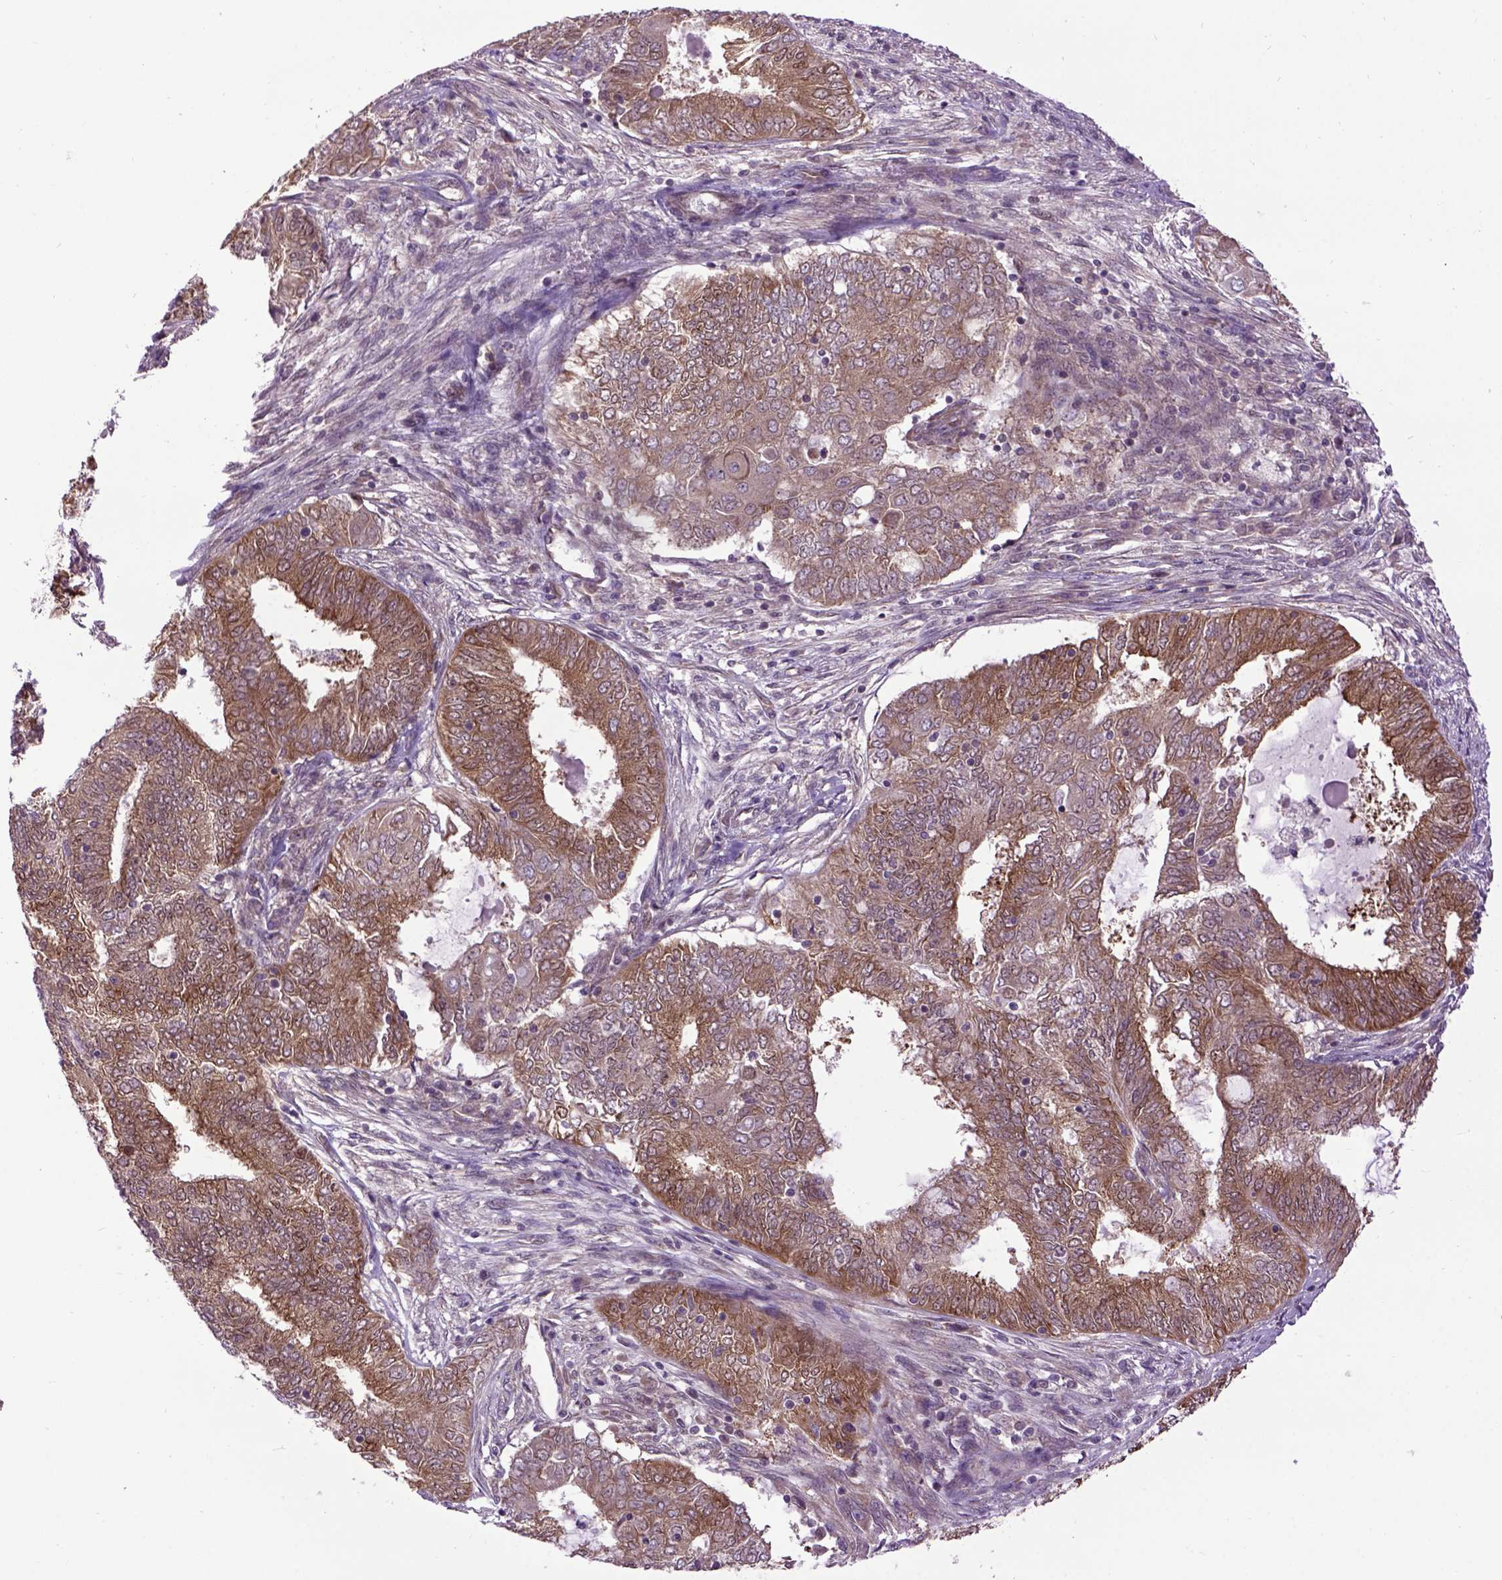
{"staining": {"intensity": "moderate", "quantity": ">75%", "location": "cytoplasmic/membranous"}, "tissue": "endometrial cancer", "cell_type": "Tumor cells", "image_type": "cancer", "snomed": [{"axis": "morphology", "description": "Adenocarcinoma, NOS"}, {"axis": "topography", "description": "Endometrium"}], "caption": "Protein analysis of endometrial cancer (adenocarcinoma) tissue shows moderate cytoplasmic/membranous expression in about >75% of tumor cells.", "gene": "WDR48", "patient": {"sex": "female", "age": 62}}